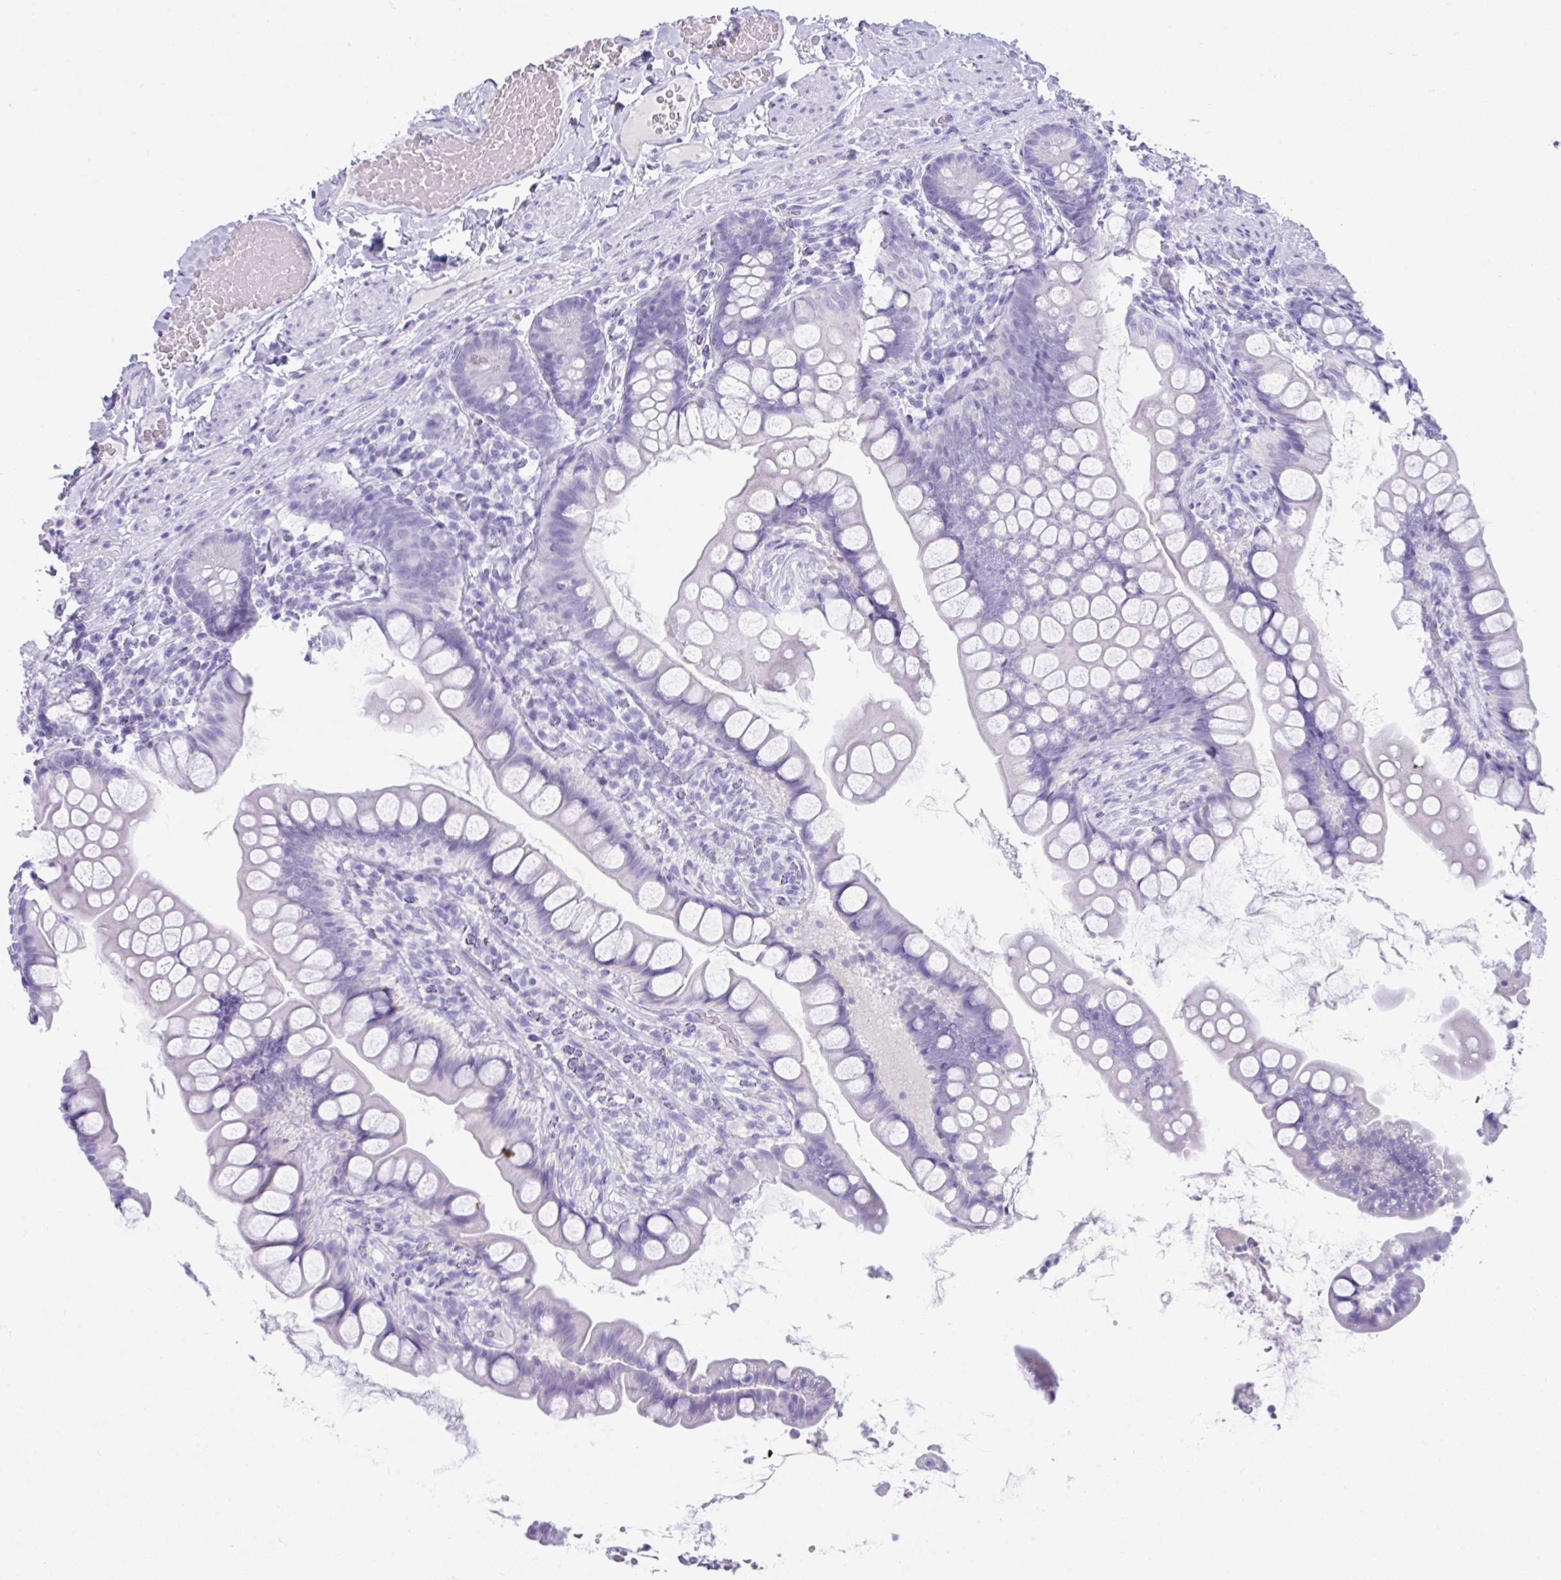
{"staining": {"intensity": "negative", "quantity": "none", "location": "none"}, "tissue": "small intestine", "cell_type": "Glandular cells", "image_type": "normal", "snomed": [{"axis": "morphology", "description": "Normal tissue, NOS"}, {"axis": "topography", "description": "Small intestine"}], "caption": "This is an IHC image of benign human small intestine. There is no expression in glandular cells.", "gene": "PSCA", "patient": {"sex": "male", "age": 70}}